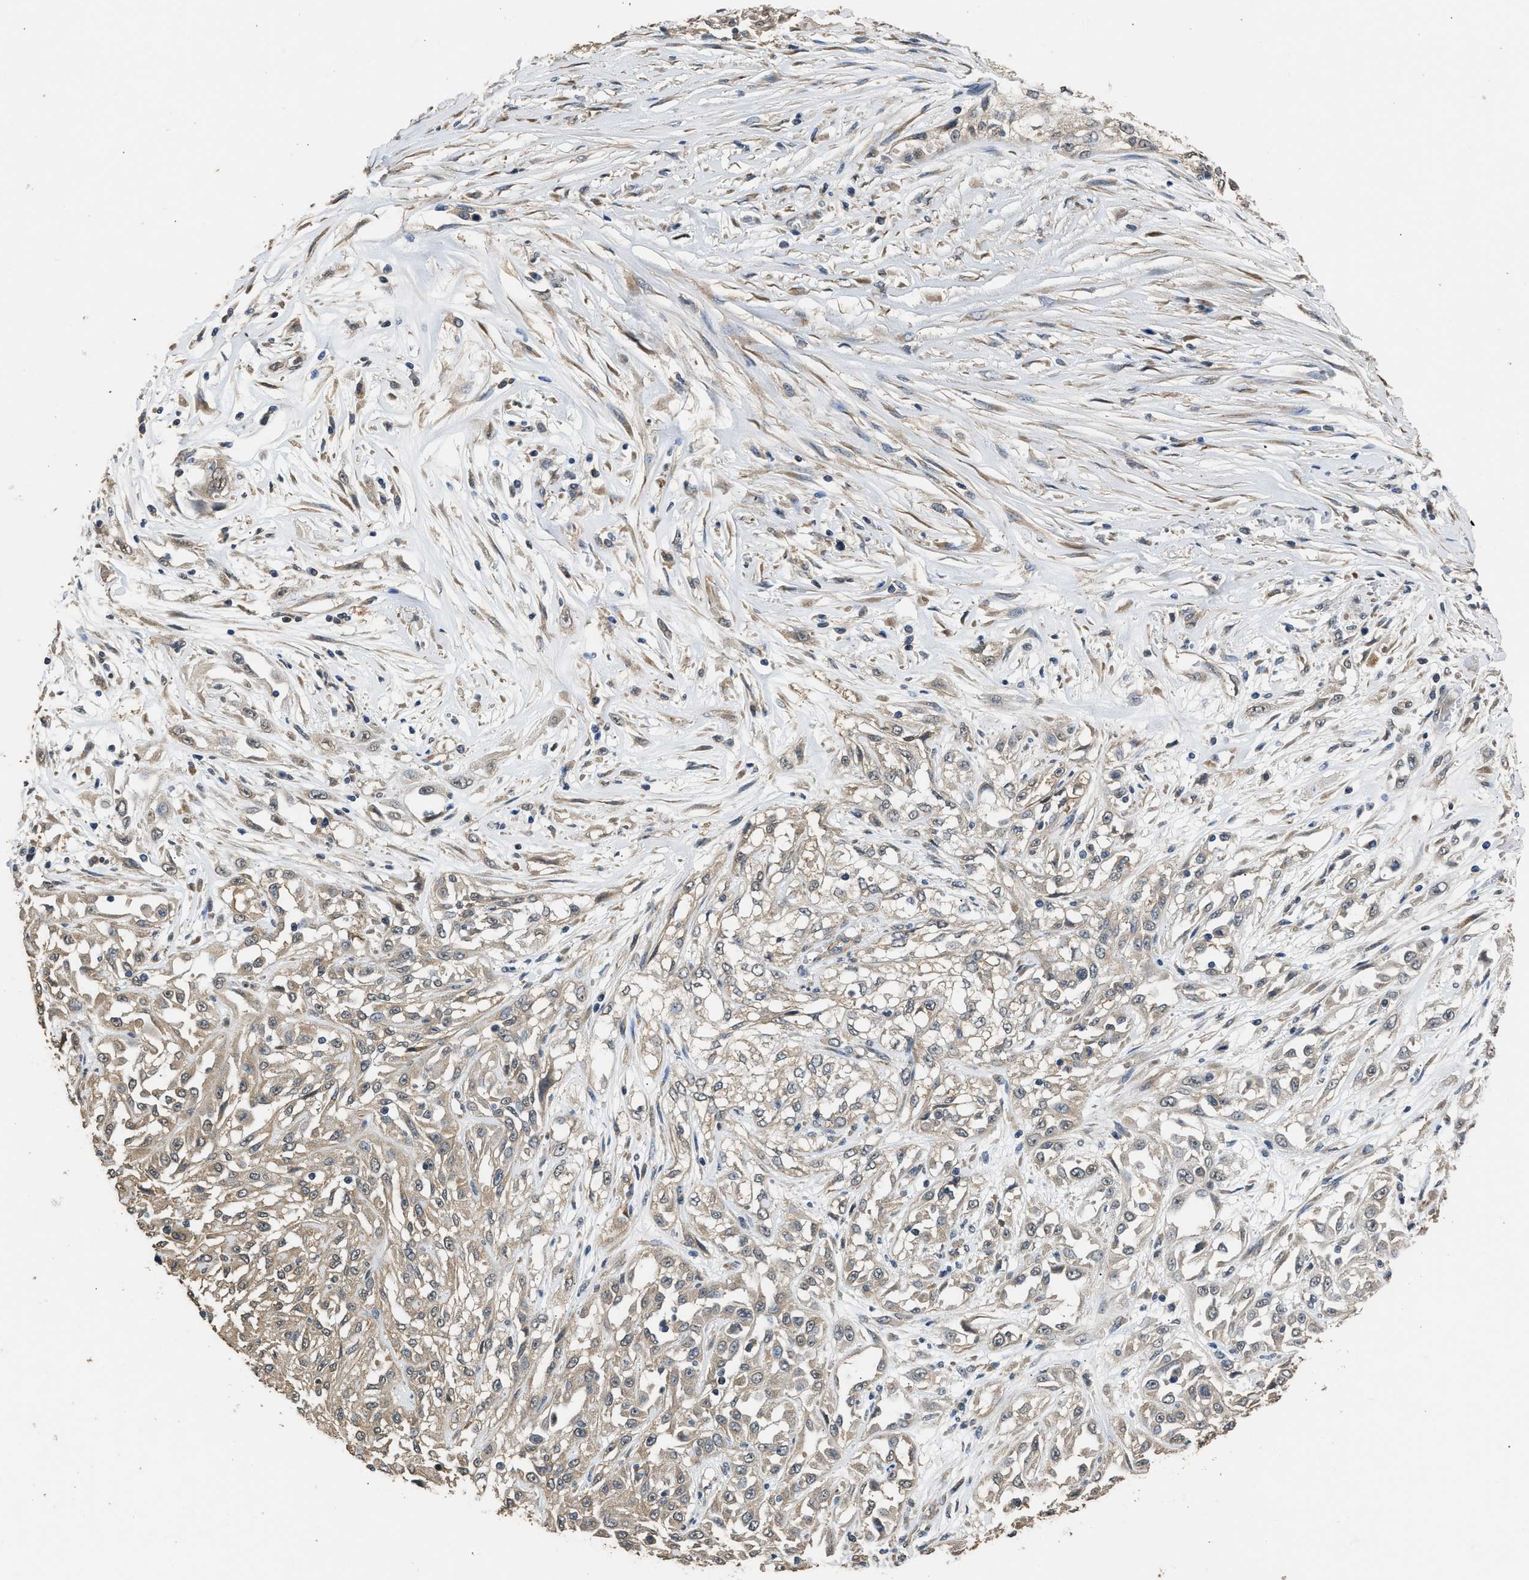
{"staining": {"intensity": "weak", "quantity": ">75%", "location": "cytoplasmic/membranous"}, "tissue": "skin cancer", "cell_type": "Tumor cells", "image_type": "cancer", "snomed": [{"axis": "morphology", "description": "Squamous cell carcinoma, NOS"}, {"axis": "morphology", "description": "Squamous cell carcinoma, metastatic, NOS"}, {"axis": "topography", "description": "Skin"}, {"axis": "topography", "description": "Lymph node"}], "caption": "IHC (DAB) staining of human skin cancer reveals weak cytoplasmic/membranous protein staining in about >75% of tumor cells.", "gene": "SPINT2", "patient": {"sex": "male", "age": 75}}